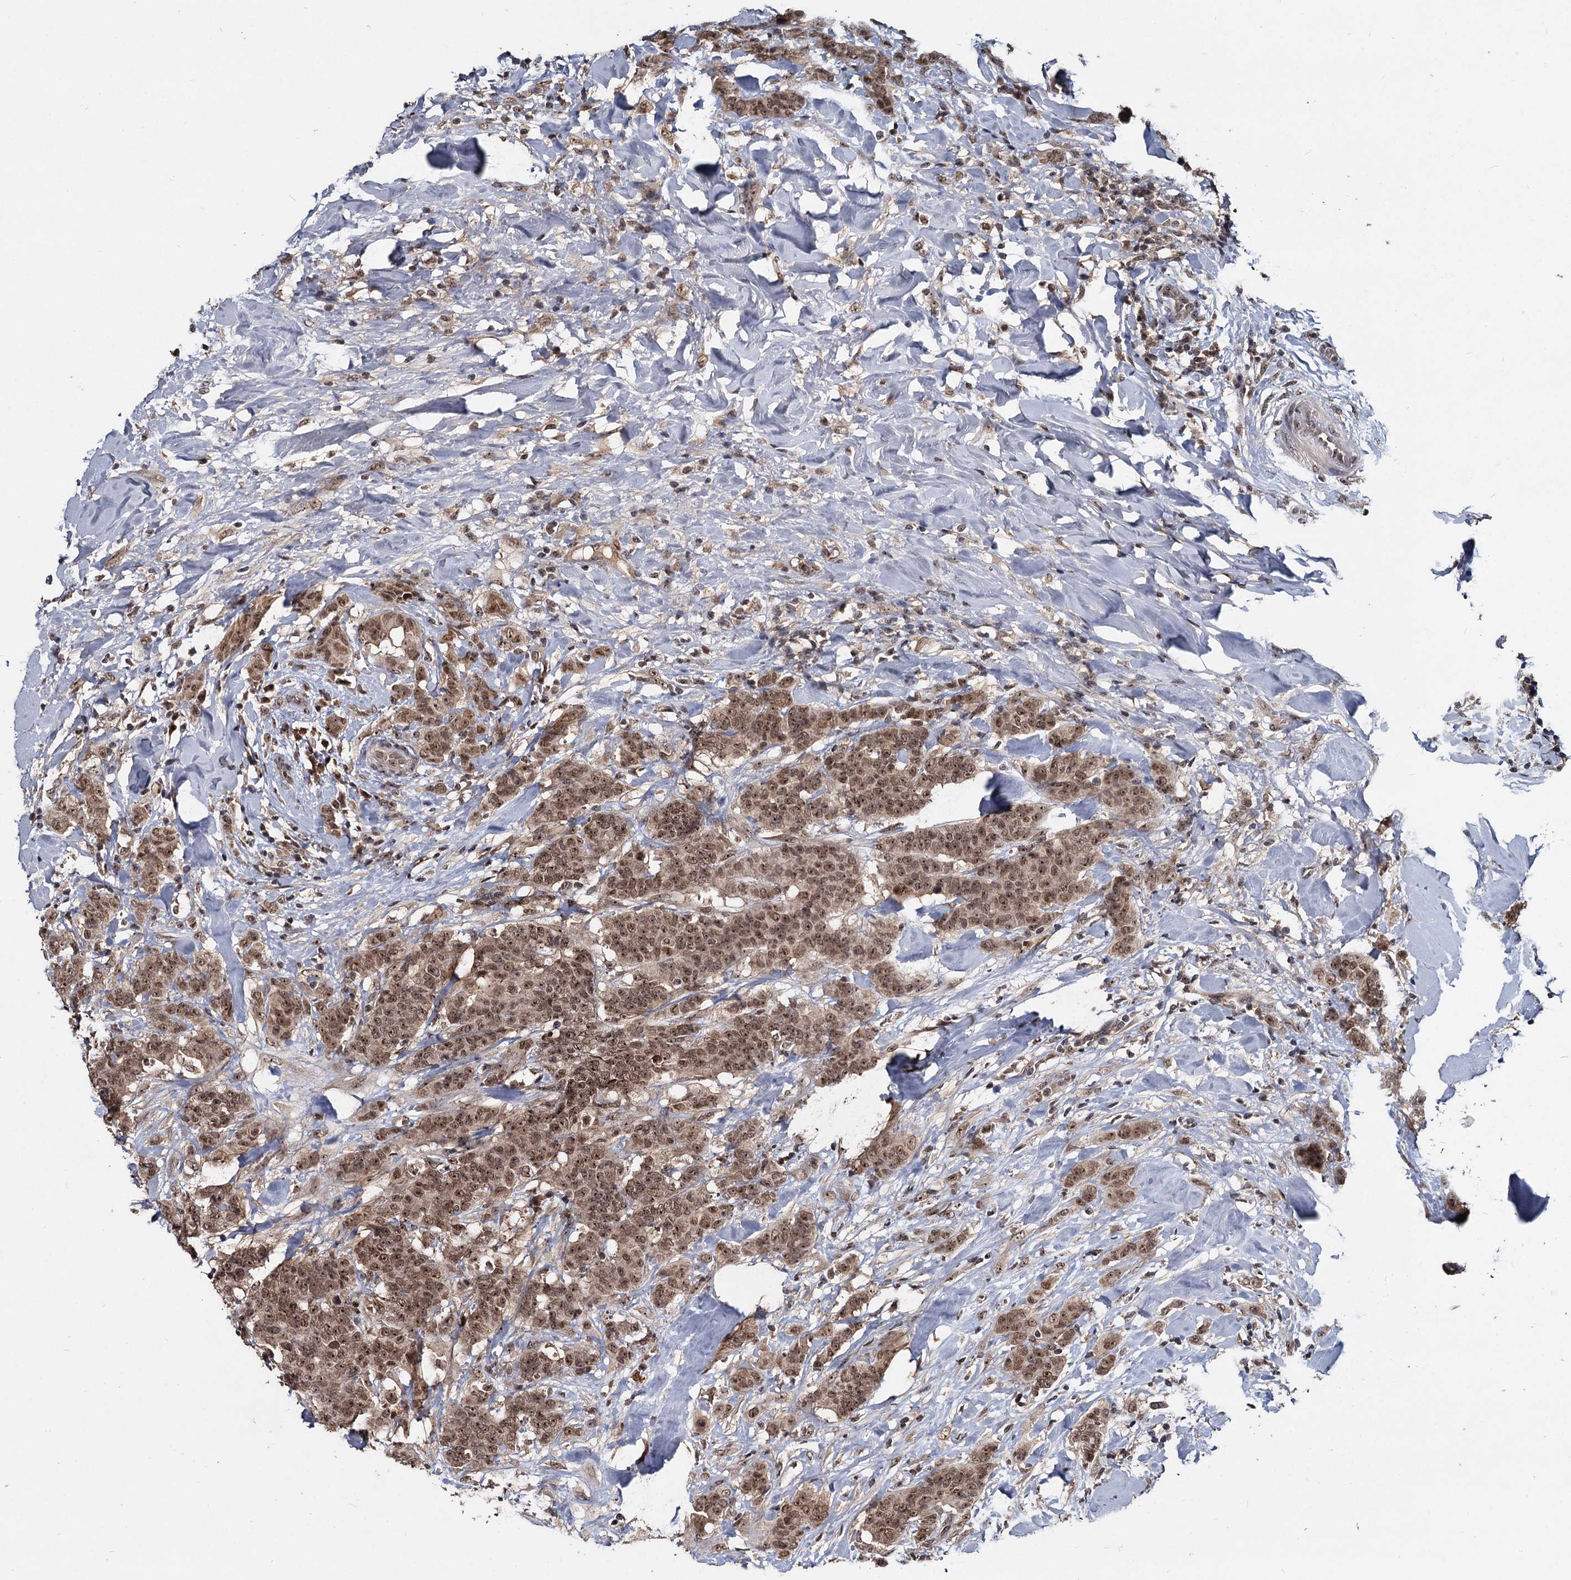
{"staining": {"intensity": "moderate", "quantity": ">75%", "location": "nuclear"}, "tissue": "breast cancer", "cell_type": "Tumor cells", "image_type": "cancer", "snomed": [{"axis": "morphology", "description": "Duct carcinoma"}, {"axis": "topography", "description": "Breast"}], "caption": "High-power microscopy captured an immunohistochemistry photomicrograph of invasive ductal carcinoma (breast), revealing moderate nuclear expression in about >75% of tumor cells.", "gene": "FAM216B", "patient": {"sex": "female", "age": 40}}